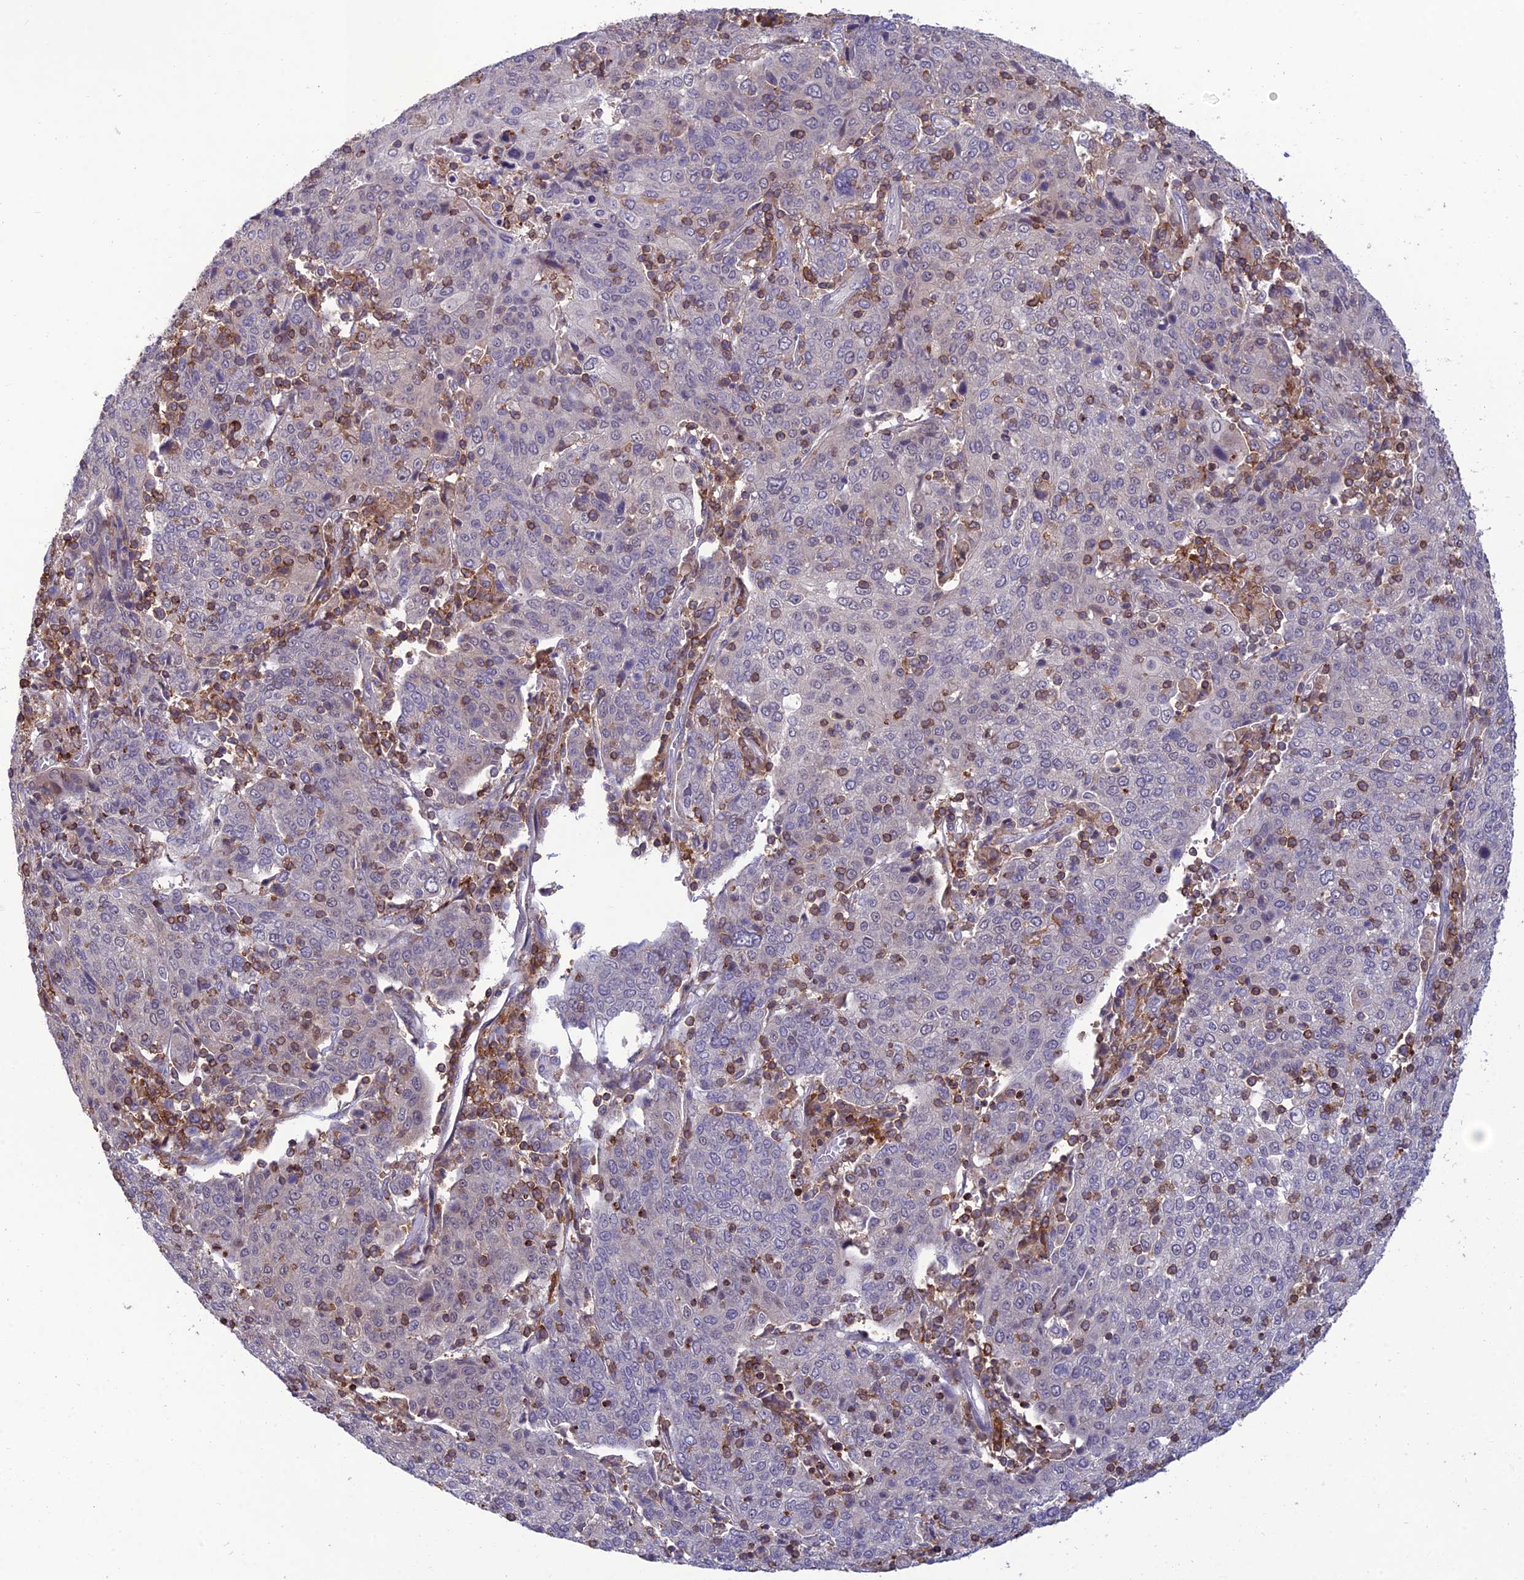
{"staining": {"intensity": "negative", "quantity": "none", "location": "none"}, "tissue": "cervical cancer", "cell_type": "Tumor cells", "image_type": "cancer", "snomed": [{"axis": "morphology", "description": "Squamous cell carcinoma, NOS"}, {"axis": "topography", "description": "Cervix"}], "caption": "Protein analysis of cervical cancer demonstrates no significant staining in tumor cells.", "gene": "FAM76A", "patient": {"sex": "female", "age": 67}}